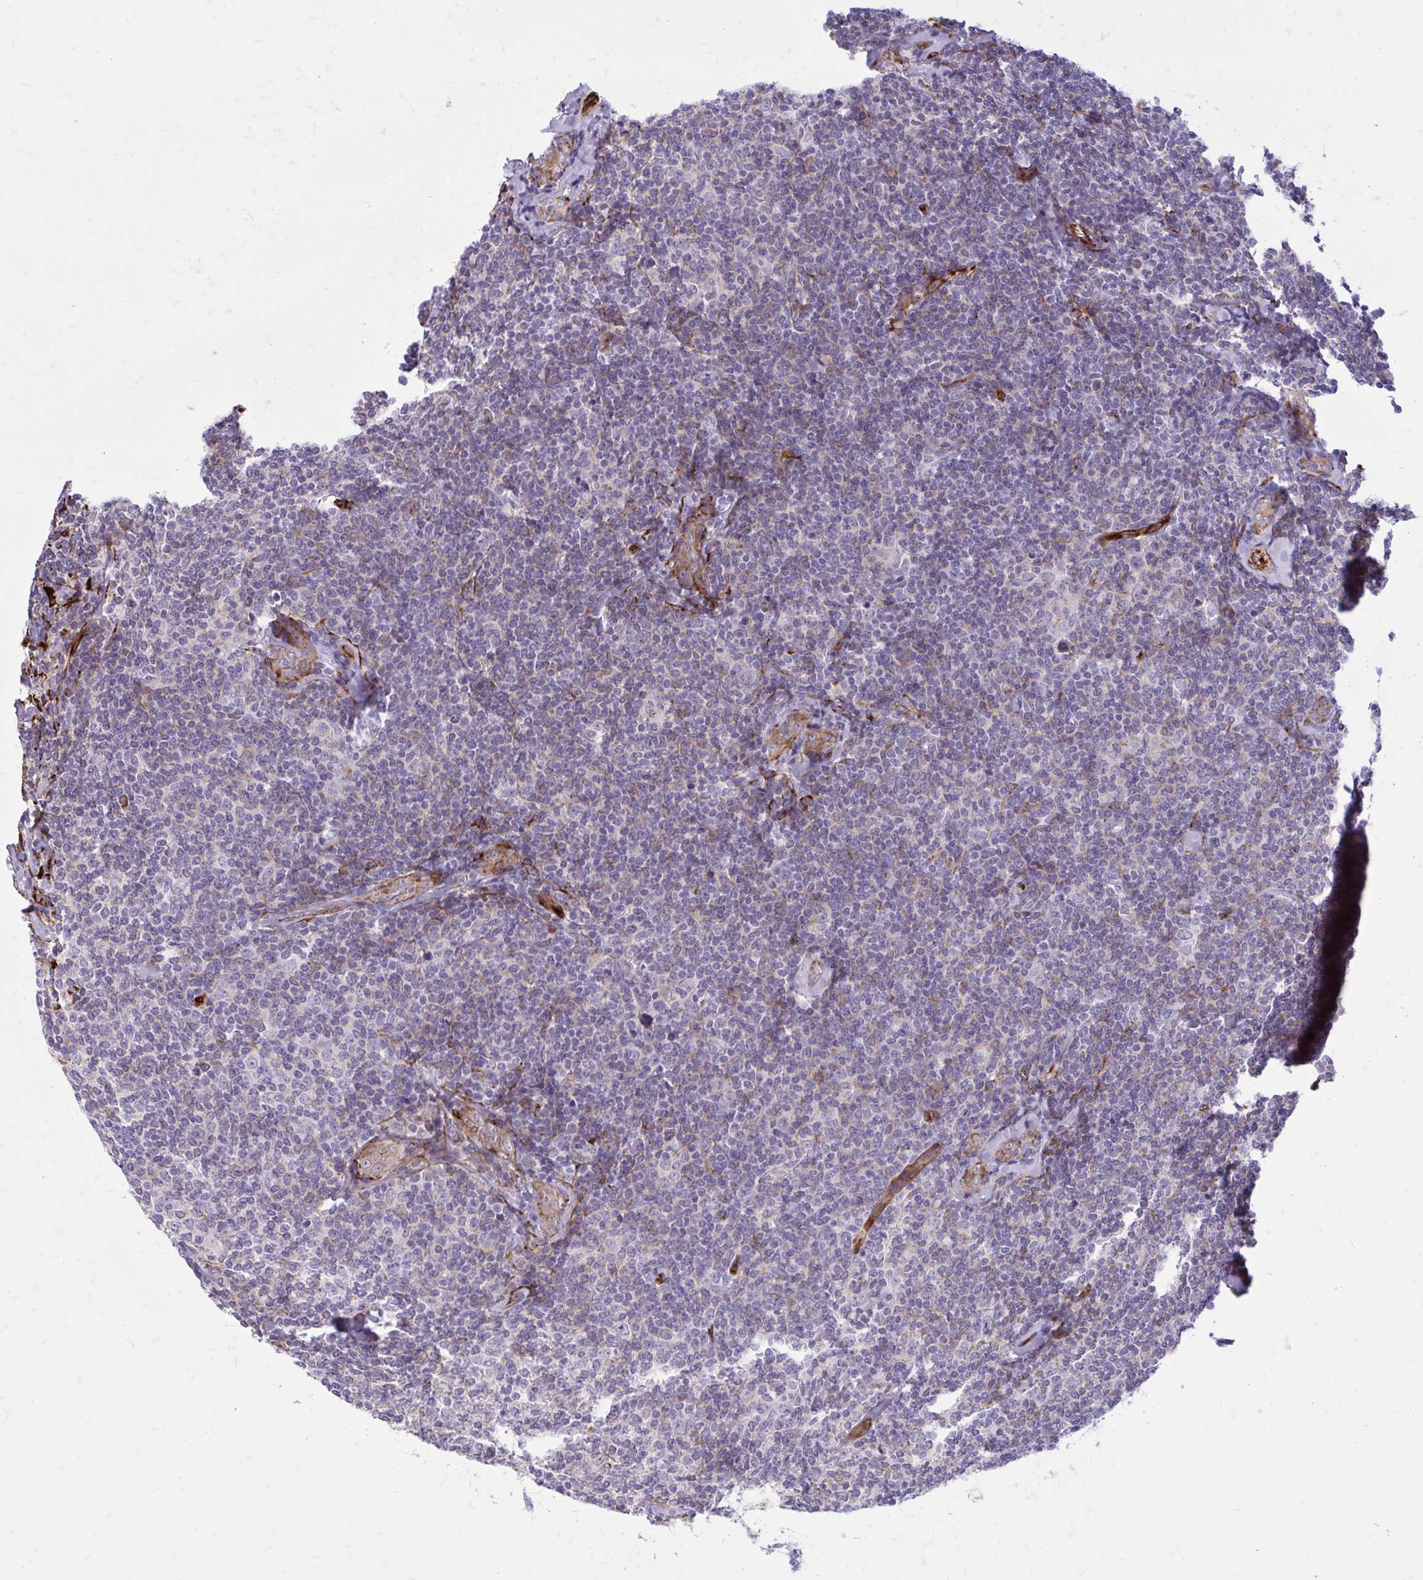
{"staining": {"intensity": "negative", "quantity": "none", "location": "none"}, "tissue": "lymphoma", "cell_type": "Tumor cells", "image_type": "cancer", "snomed": [{"axis": "morphology", "description": "Malignant lymphoma, non-Hodgkin's type, Low grade"}, {"axis": "topography", "description": "Lymph node"}], "caption": "Immunohistochemistry photomicrograph of neoplastic tissue: malignant lymphoma, non-Hodgkin's type (low-grade) stained with DAB reveals no significant protein expression in tumor cells.", "gene": "BEND5", "patient": {"sex": "female", "age": 56}}